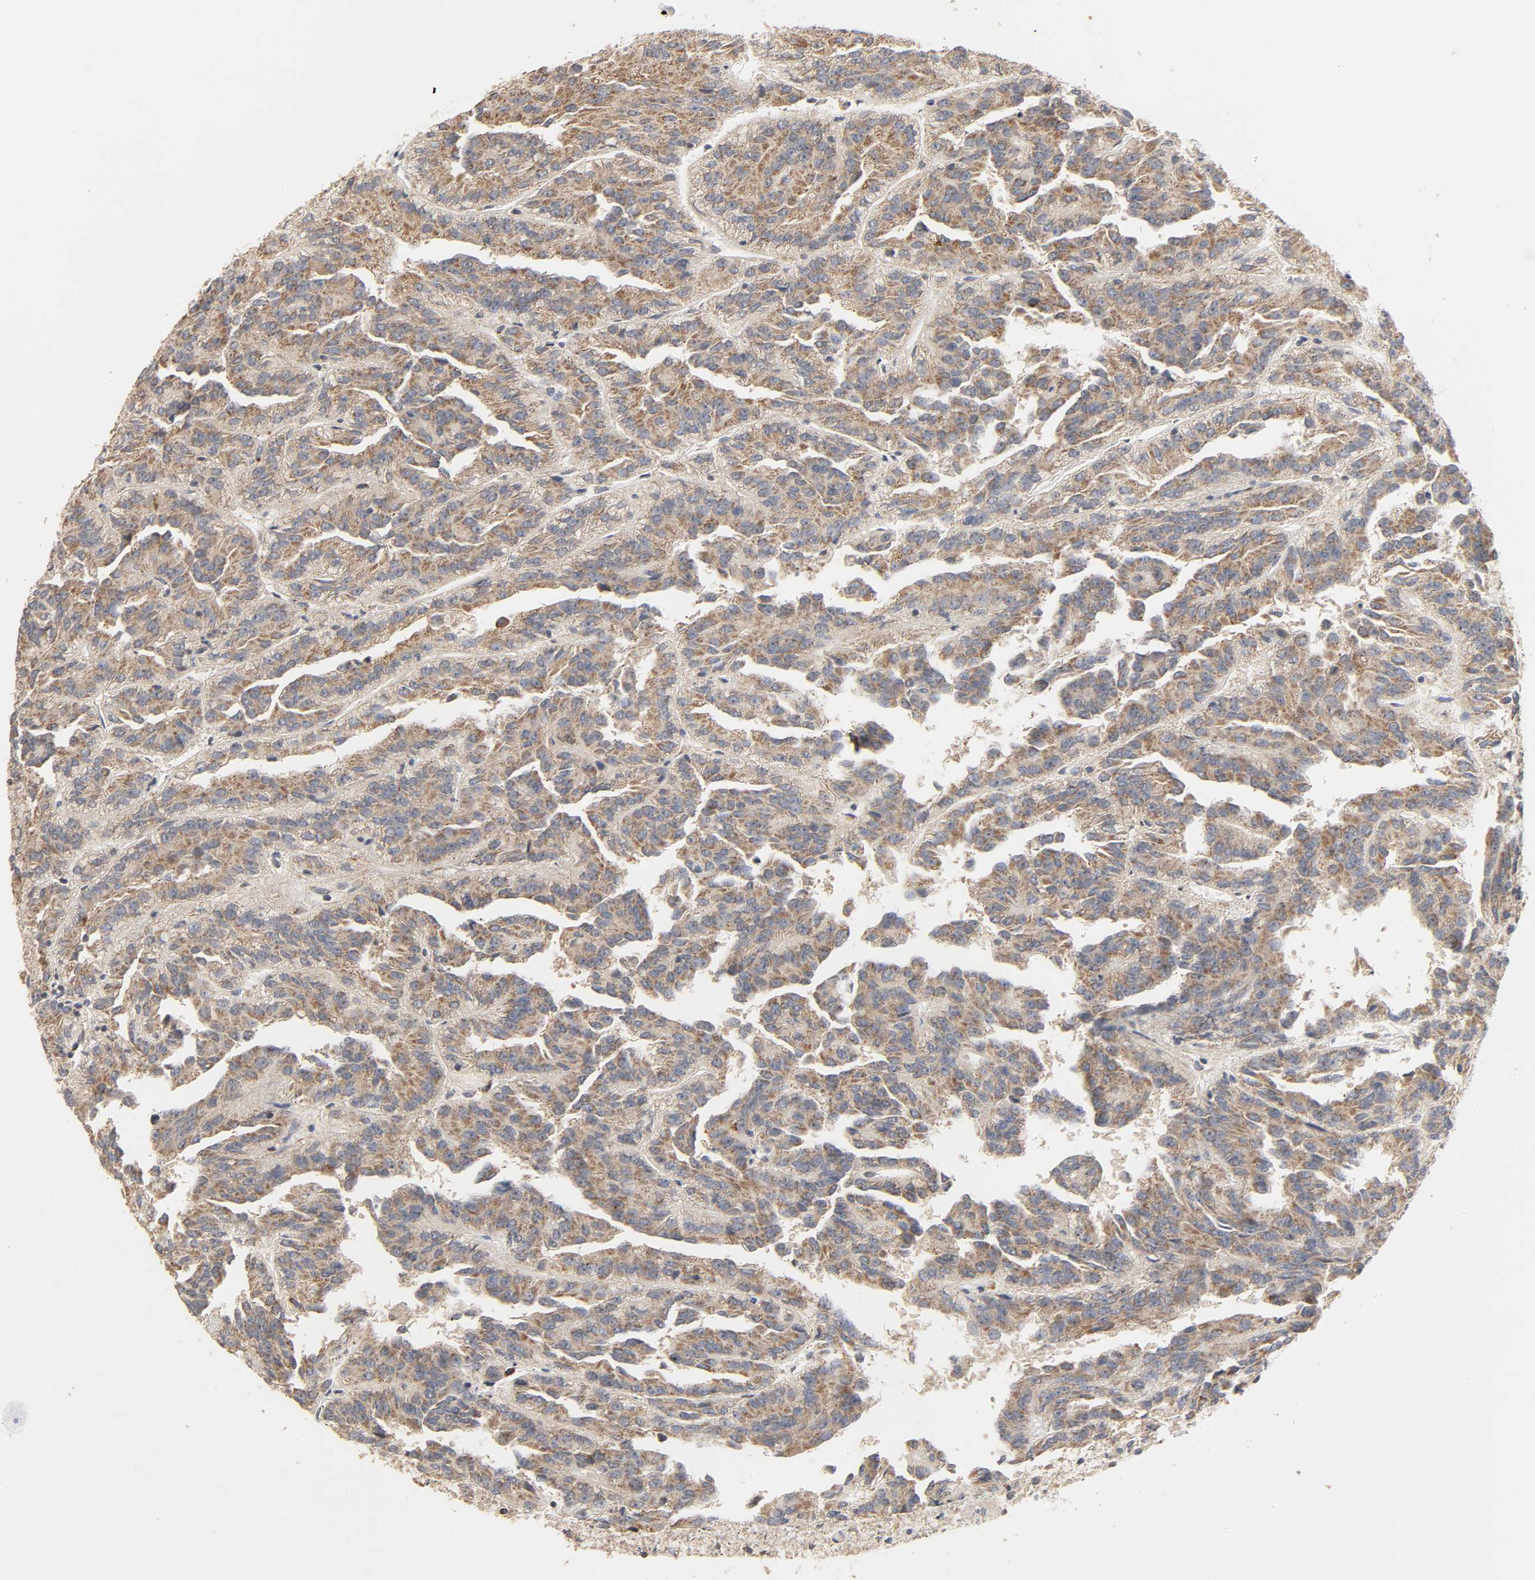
{"staining": {"intensity": "moderate", "quantity": ">75%", "location": "cytoplasmic/membranous"}, "tissue": "renal cancer", "cell_type": "Tumor cells", "image_type": "cancer", "snomed": [{"axis": "morphology", "description": "Adenocarcinoma, NOS"}, {"axis": "topography", "description": "Kidney"}], "caption": "Renal adenocarcinoma stained with DAB (3,3'-diaminobenzidine) immunohistochemistry (IHC) shows medium levels of moderate cytoplasmic/membranous positivity in approximately >75% of tumor cells. (DAB IHC, brown staining for protein, blue staining for nuclei).", "gene": "CLEC4E", "patient": {"sex": "male", "age": 46}}